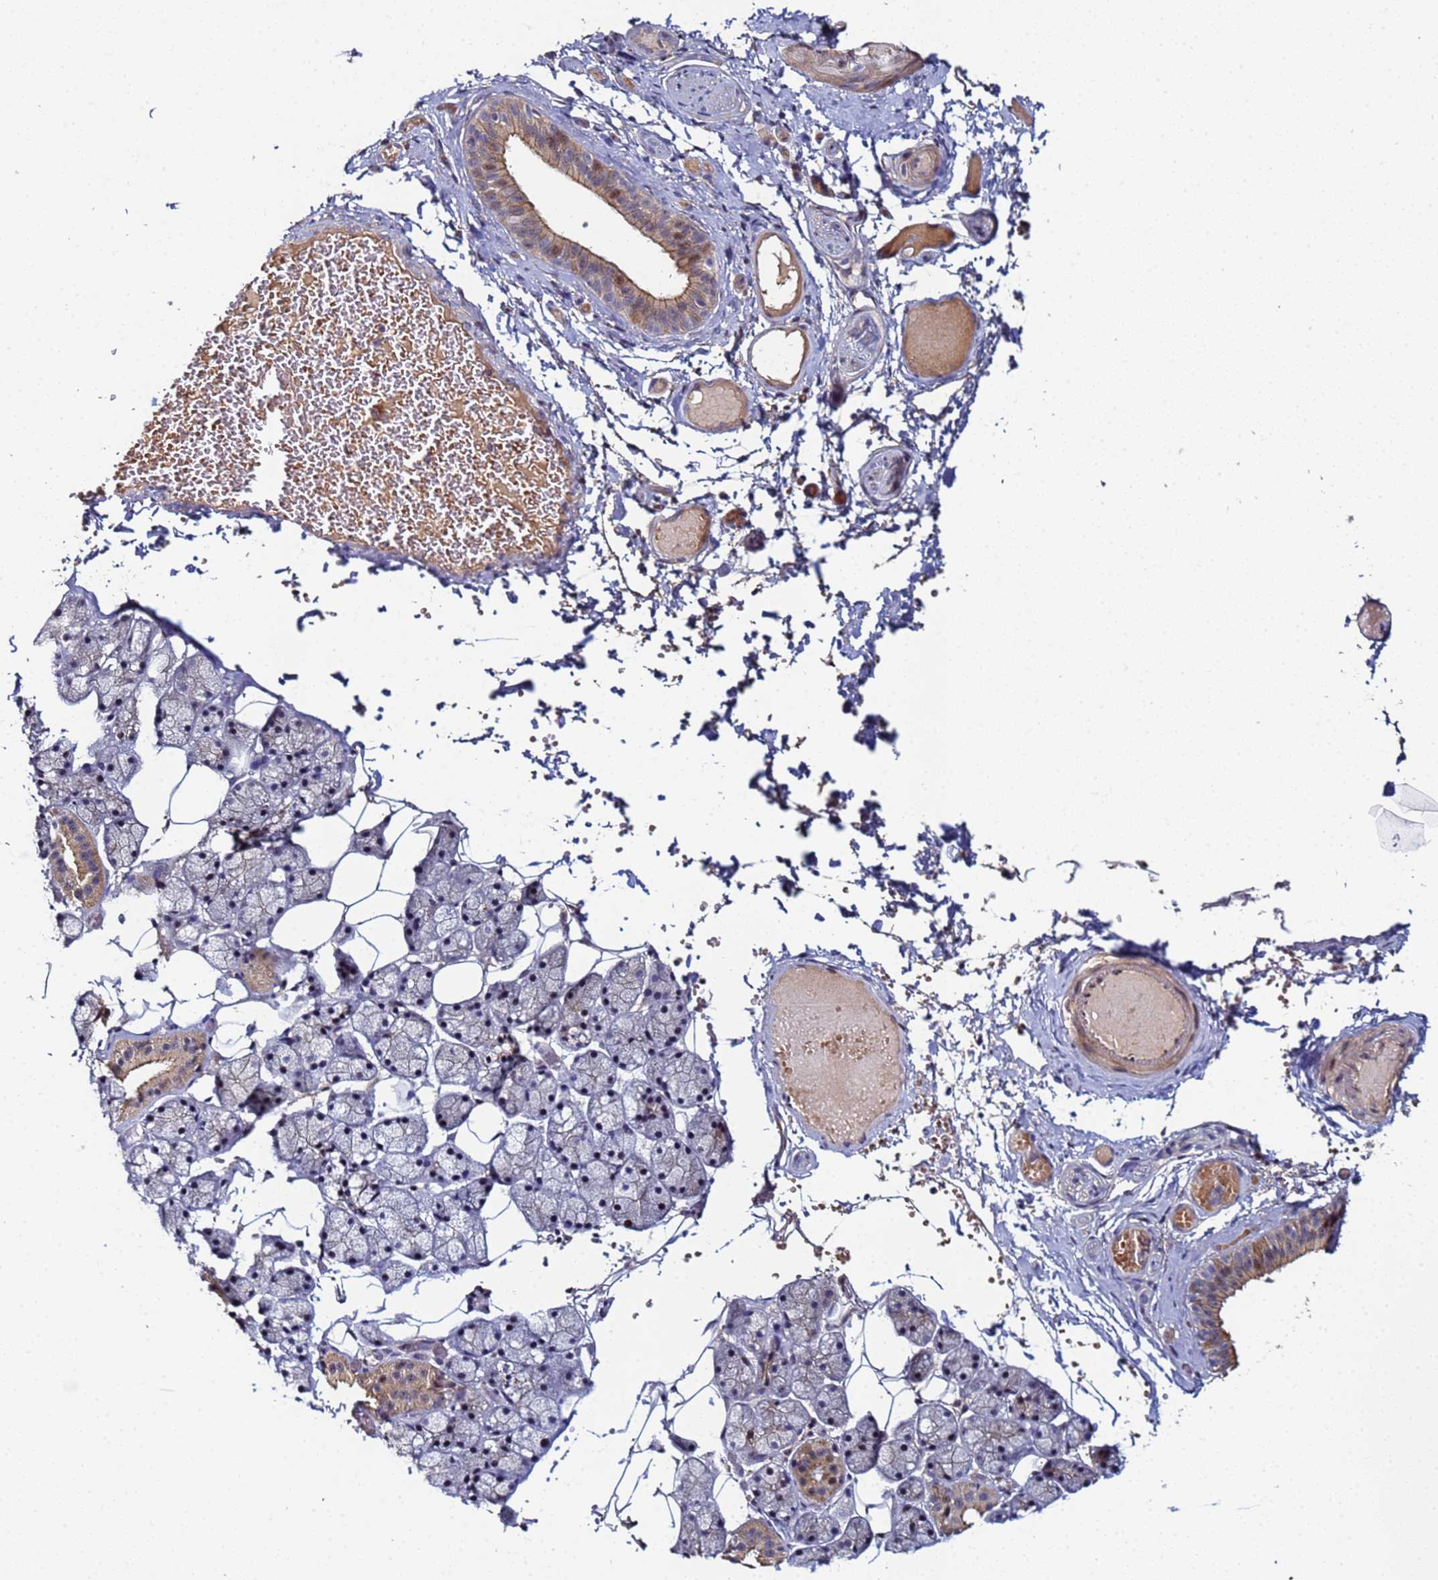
{"staining": {"intensity": "moderate", "quantity": "<25%", "location": "cytoplasmic/membranous,nuclear"}, "tissue": "salivary gland", "cell_type": "Glandular cells", "image_type": "normal", "snomed": [{"axis": "morphology", "description": "Normal tissue, NOS"}, {"axis": "topography", "description": "Salivary gland"}], "caption": "Immunohistochemical staining of normal salivary gland displays <25% levels of moderate cytoplasmic/membranous,nuclear protein positivity in about <25% of glandular cells.", "gene": "OSER1", "patient": {"sex": "female", "age": 33}}